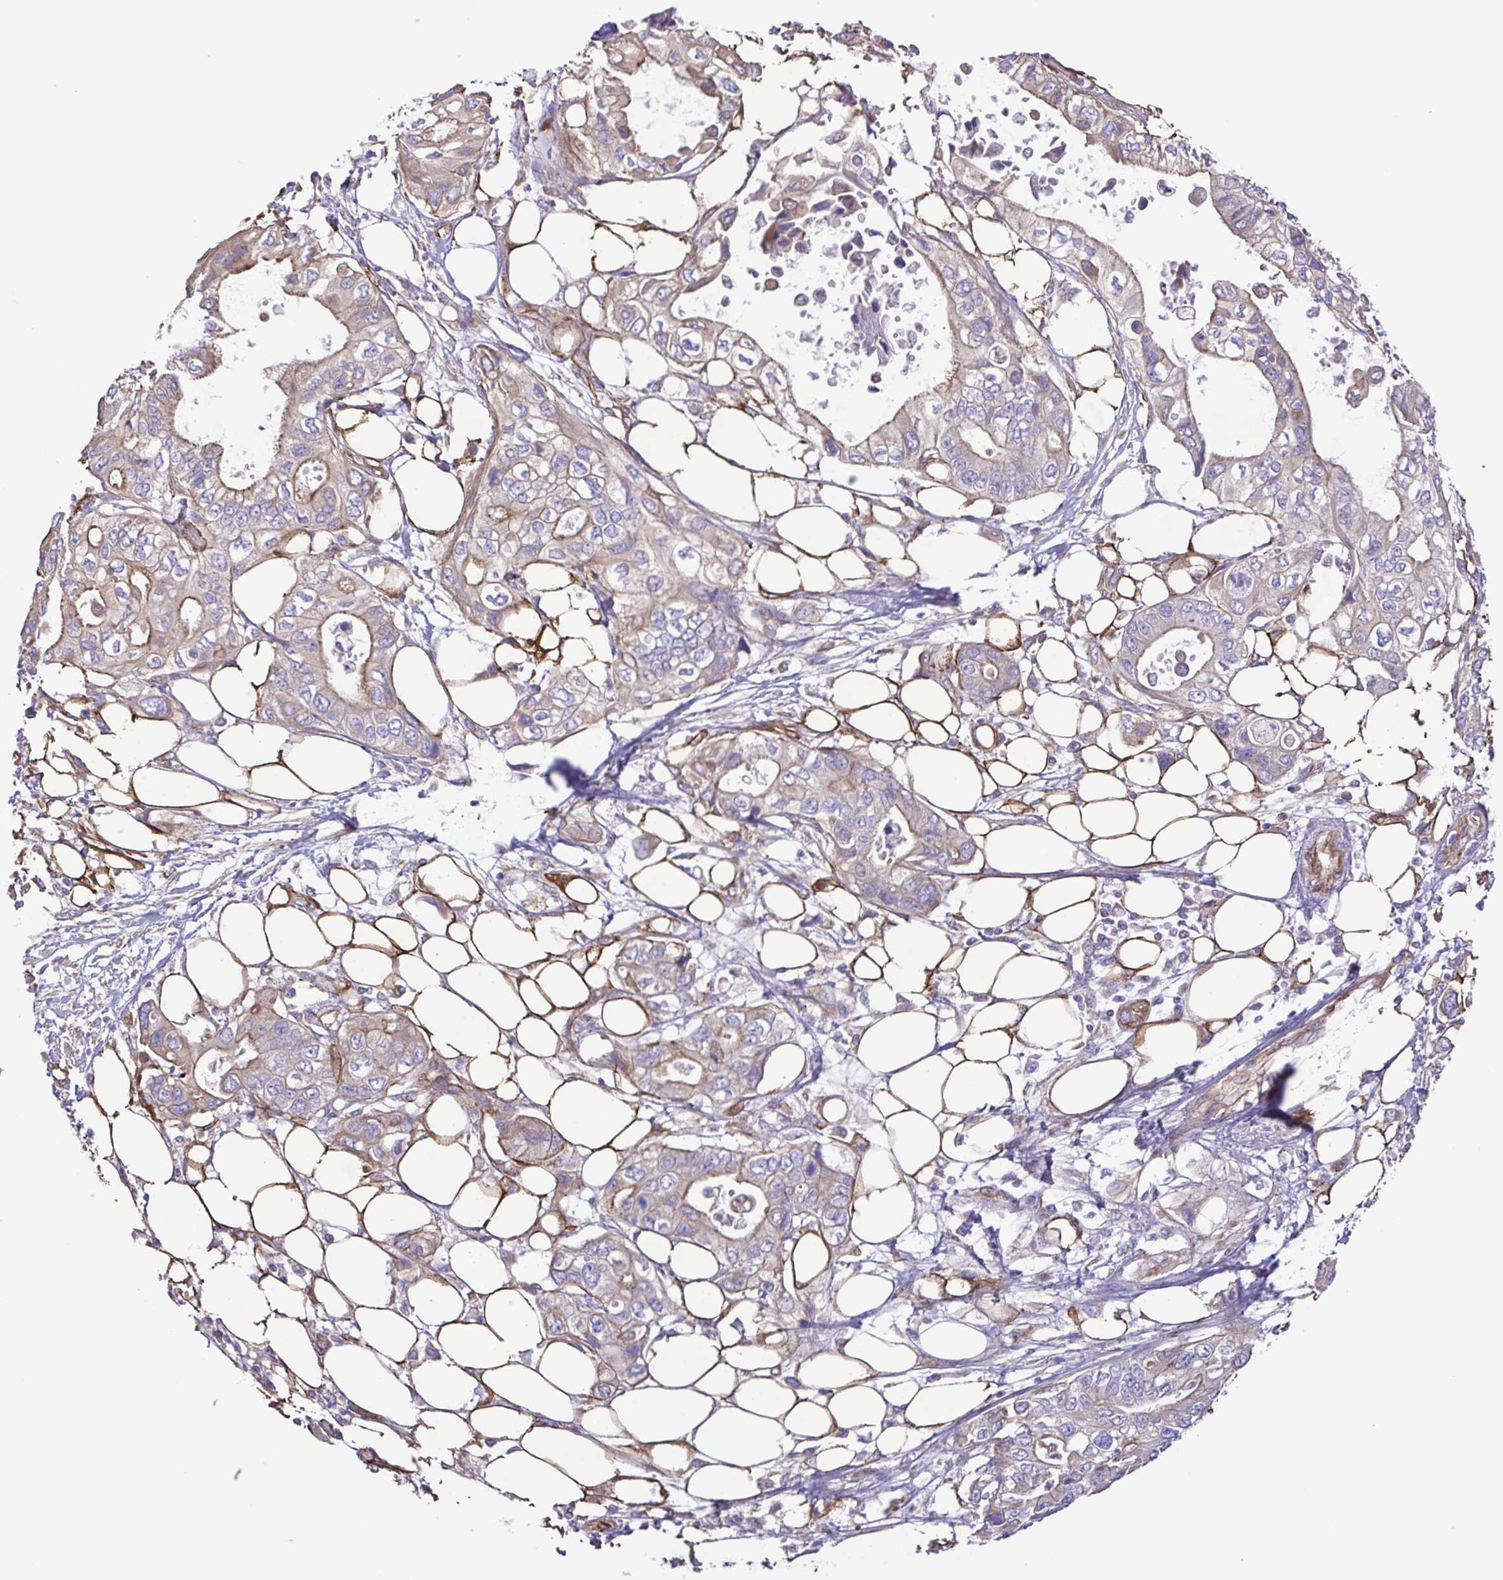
{"staining": {"intensity": "weak", "quantity": "<25%", "location": "cytoplasmic/membranous"}, "tissue": "pancreatic cancer", "cell_type": "Tumor cells", "image_type": "cancer", "snomed": [{"axis": "morphology", "description": "Adenocarcinoma, NOS"}, {"axis": "topography", "description": "Pancreas"}], "caption": "This is an immunohistochemistry (IHC) photomicrograph of pancreatic cancer (adenocarcinoma). There is no positivity in tumor cells.", "gene": "FLT1", "patient": {"sex": "female", "age": 63}}